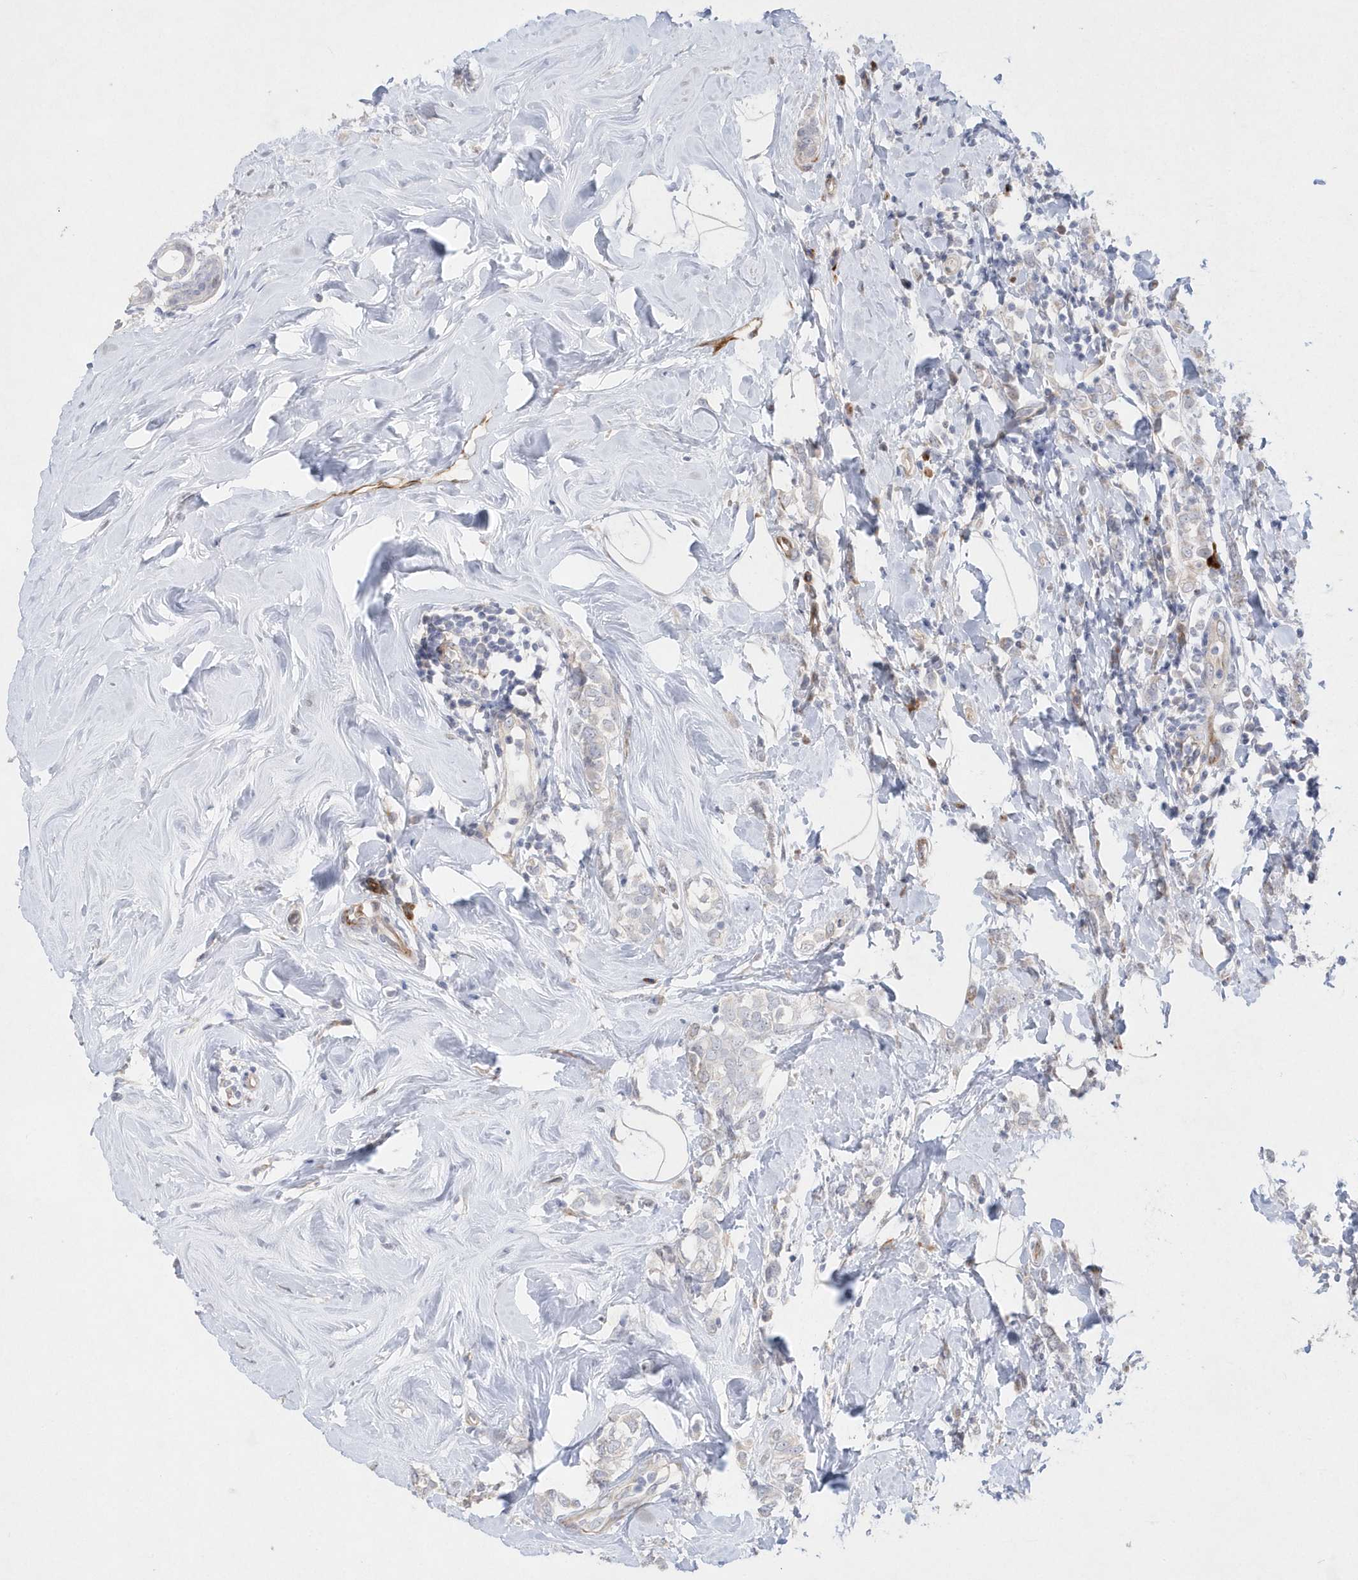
{"staining": {"intensity": "negative", "quantity": "none", "location": "none"}, "tissue": "breast cancer", "cell_type": "Tumor cells", "image_type": "cancer", "snomed": [{"axis": "morphology", "description": "Lobular carcinoma"}, {"axis": "topography", "description": "Breast"}], "caption": "A micrograph of human lobular carcinoma (breast) is negative for staining in tumor cells.", "gene": "TMEM132B", "patient": {"sex": "female", "age": 47}}